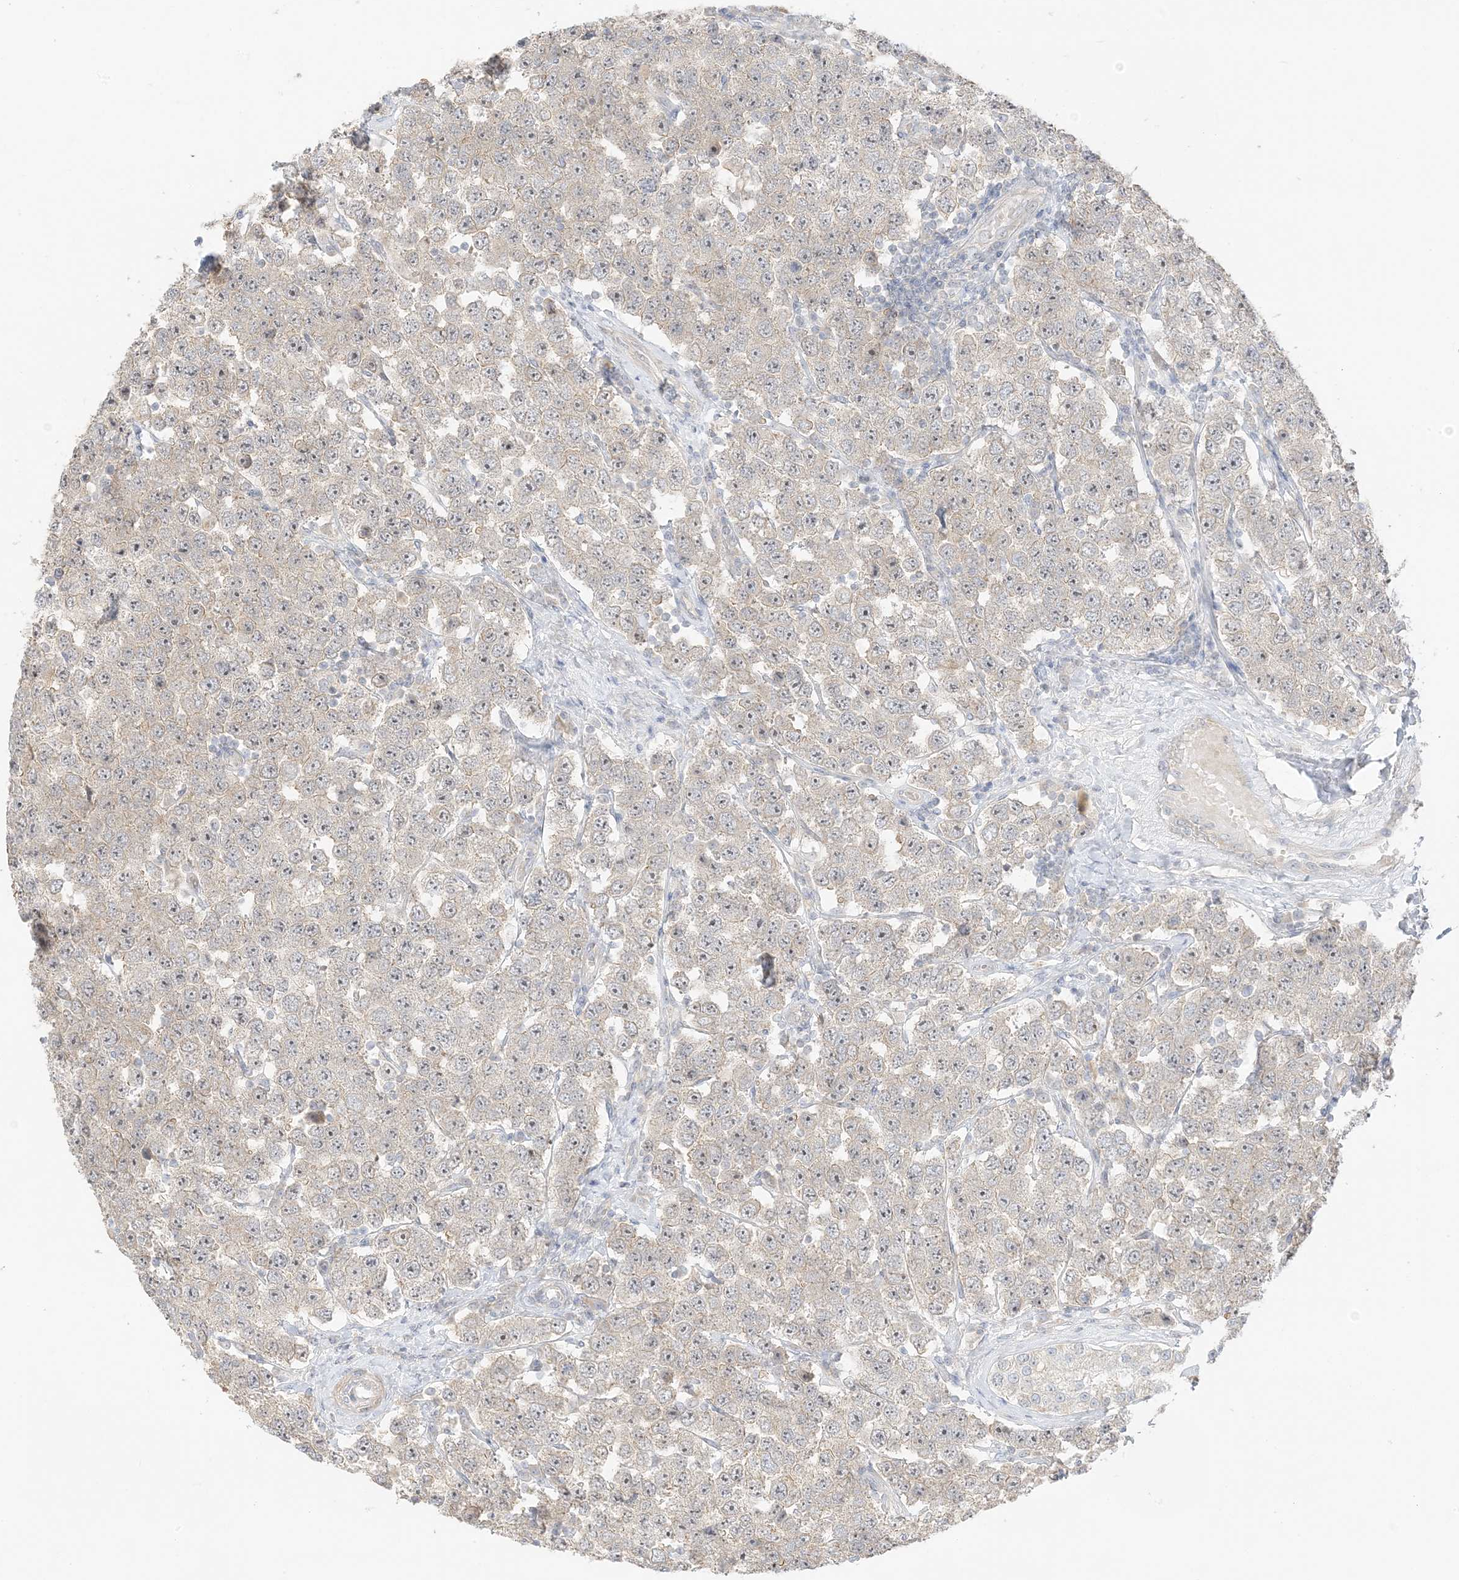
{"staining": {"intensity": "weak", "quantity": ">75%", "location": "cytoplasmic/membranous,nuclear"}, "tissue": "testis cancer", "cell_type": "Tumor cells", "image_type": "cancer", "snomed": [{"axis": "morphology", "description": "Seminoma, NOS"}, {"axis": "topography", "description": "Testis"}], "caption": "Weak cytoplasmic/membranous and nuclear positivity is identified in about >75% of tumor cells in testis cancer. The staining was performed using DAB (3,3'-diaminobenzidine) to visualize the protein expression in brown, while the nuclei were stained in blue with hematoxylin (Magnification: 20x).", "gene": "ETAA1", "patient": {"sex": "male", "age": 28}}